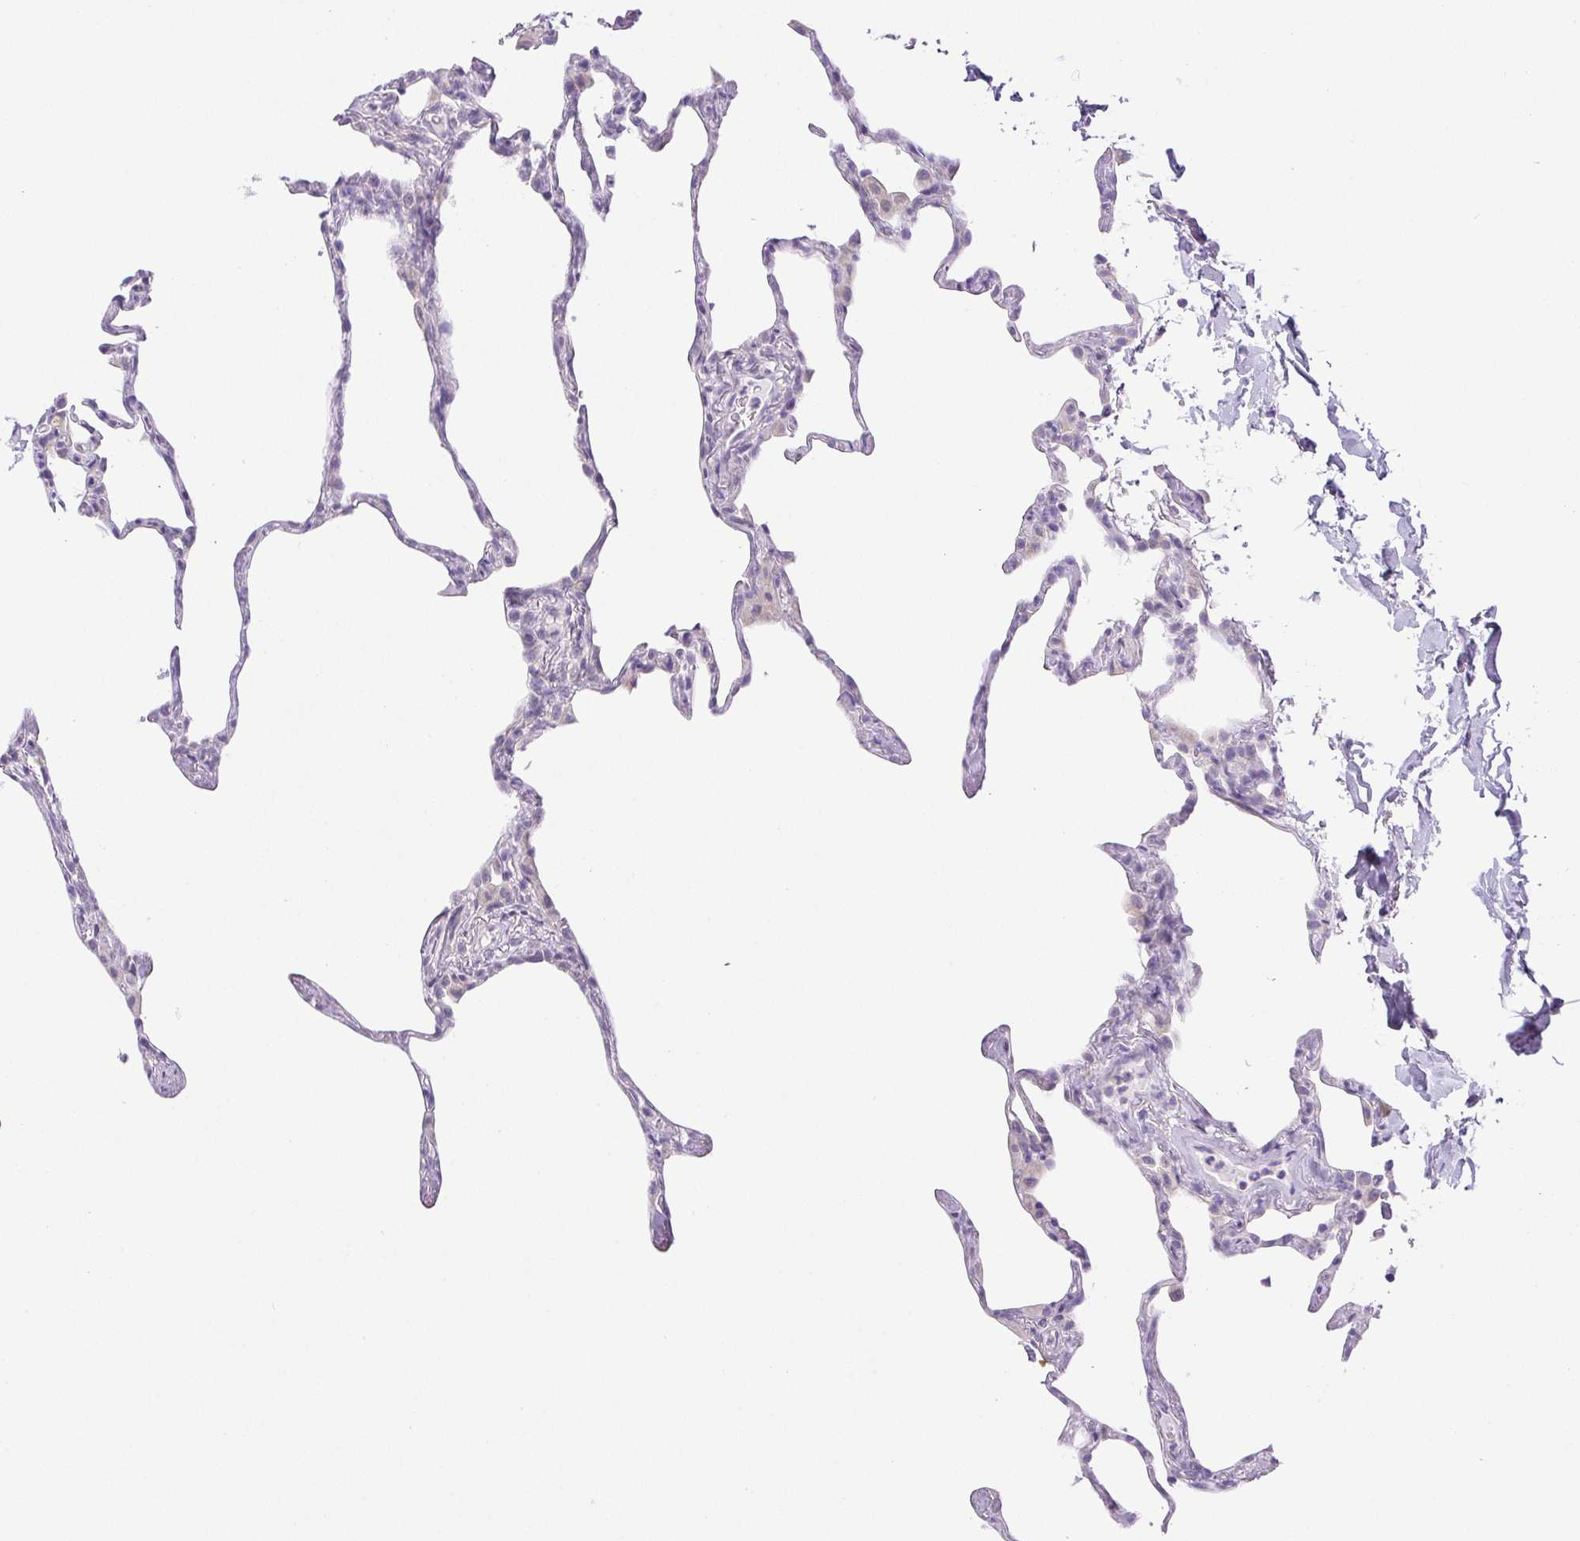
{"staining": {"intensity": "negative", "quantity": "none", "location": "none"}, "tissue": "lung", "cell_type": "Alveolar cells", "image_type": "normal", "snomed": [{"axis": "morphology", "description": "Normal tissue, NOS"}, {"axis": "topography", "description": "Lung"}], "caption": "This photomicrograph is of benign lung stained with immunohistochemistry to label a protein in brown with the nuclei are counter-stained blue. There is no positivity in alveolar cells. Nuclei are stained in blue.", "gene": "PAPPA2", "patient": {"sex": "male", "age": 65}}